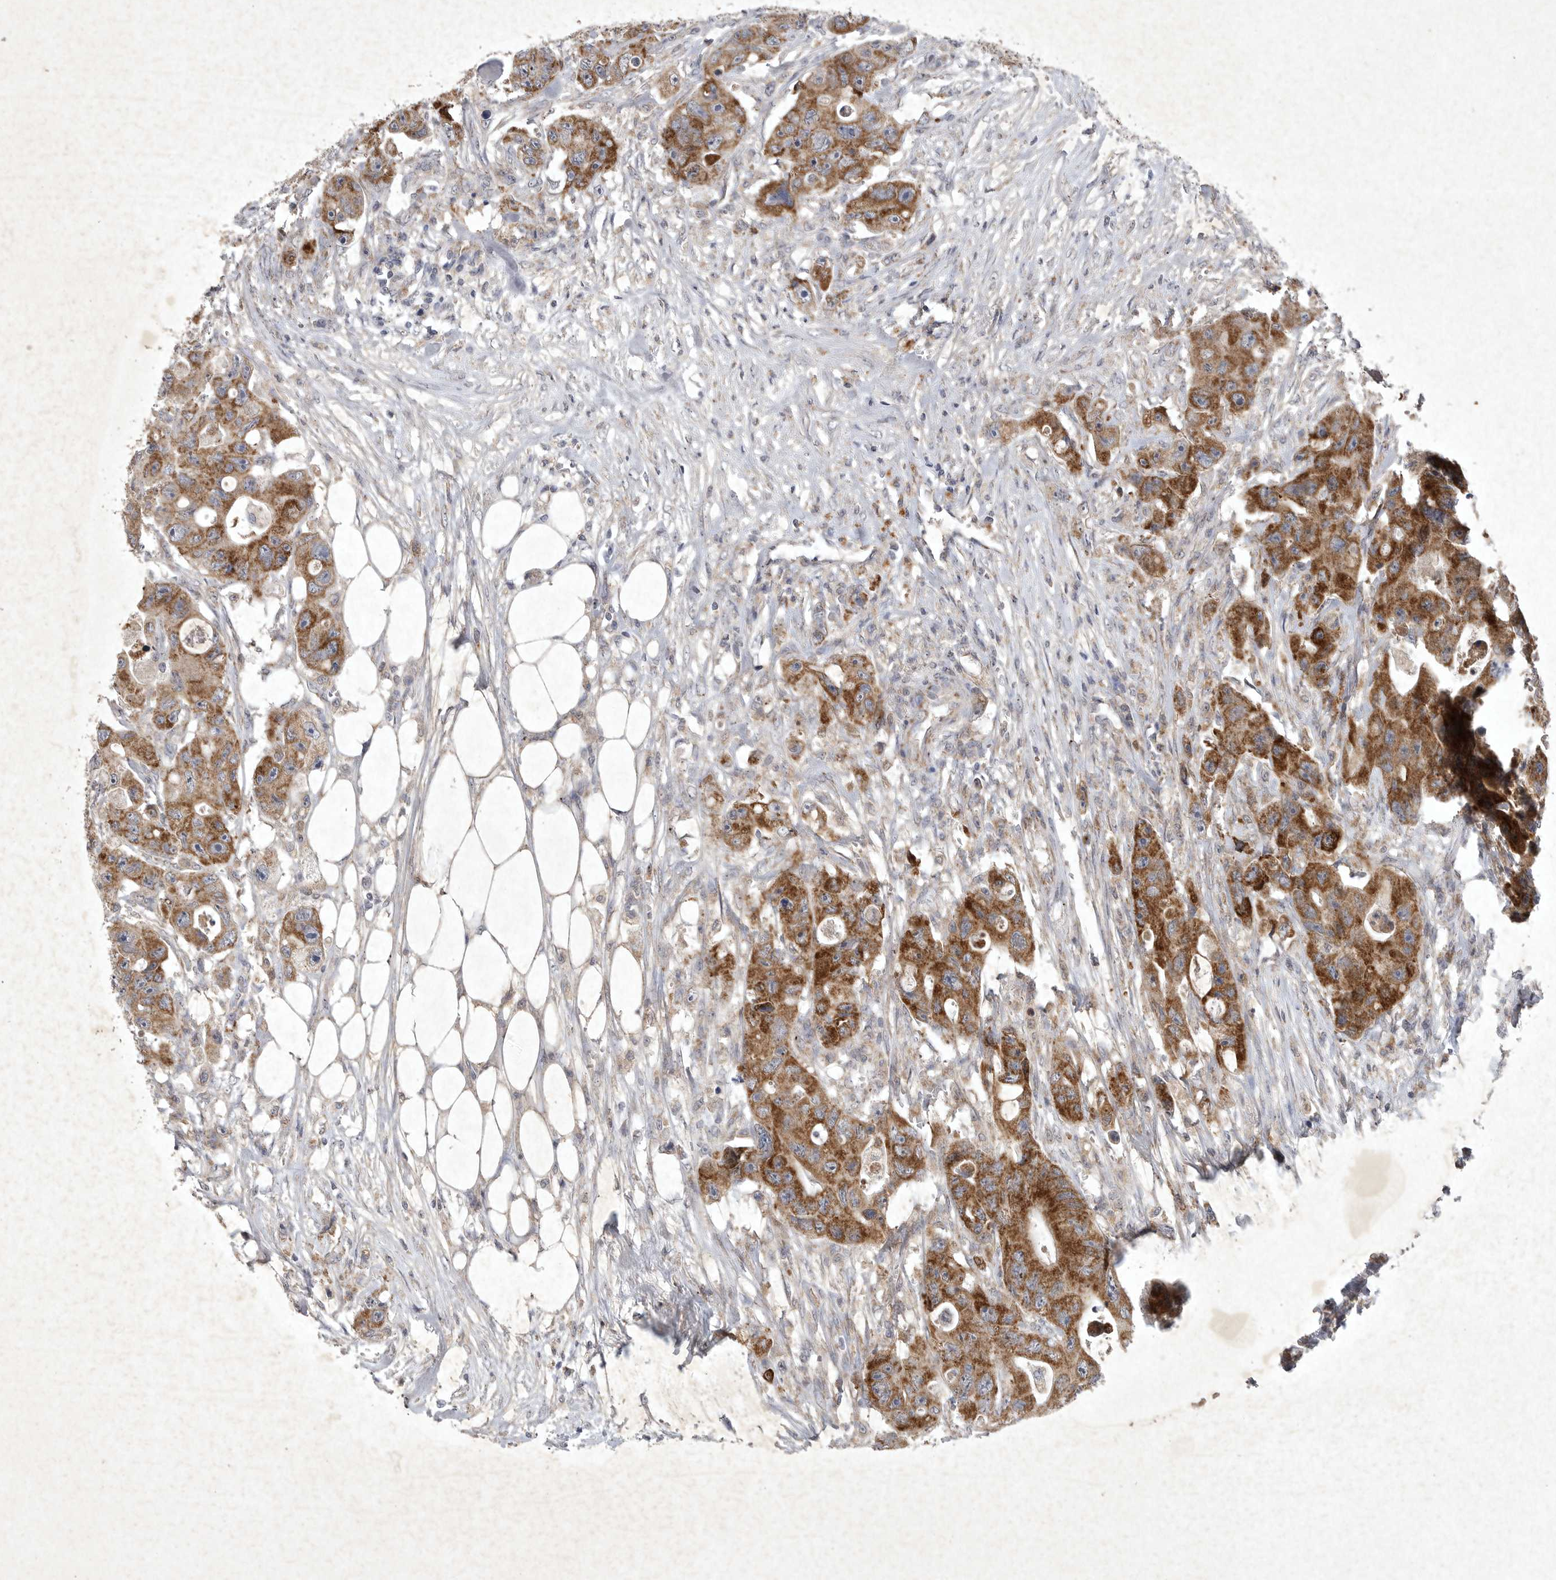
{"staining": {"intensity": "strong", "quantity": ">75%", "location": "cytoplasmic/membranous"}, "tissue": "colorectal cancer", "cell_type": "Tumor cells", "image_type": "cancer", "snomed": [{"axis": "morphology", "description": "Adenocarcinoma, NOS"}, {"axis": "topography", "description": "Colon"}], "caption": "Immunohistochemistry micrograph of neoplastic tissue: colorectal cancer stained using immunohistochemistry (IHC) exhibits high levels of strong protein expression localized specifically in the cytoplasmic/membranous of tumor cells, appearing as a cytoplasmic/membranous brown color.", "gene": "DDR1", "patient": {"sex": "female", "age": 46}}